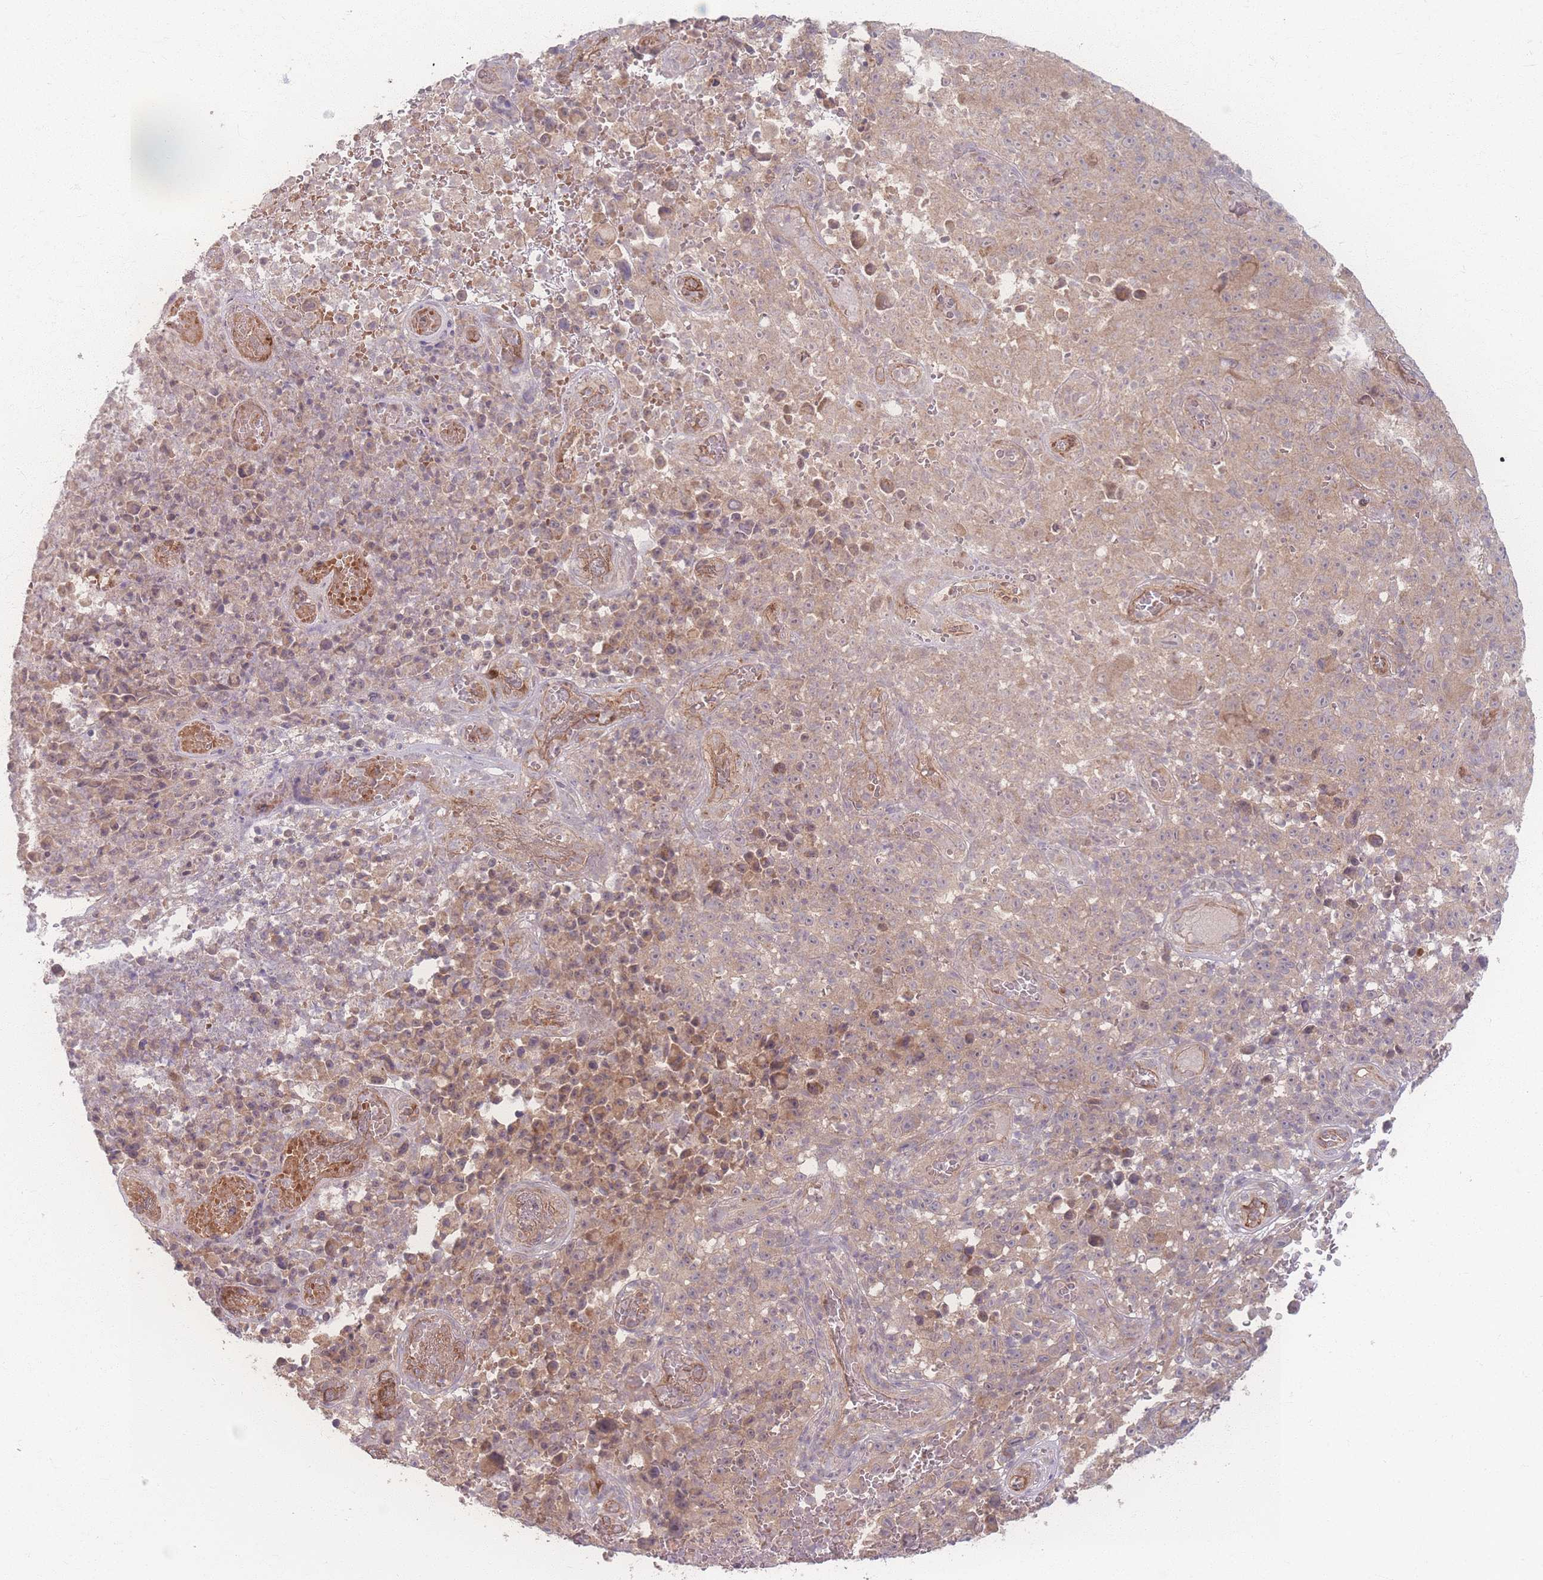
{"staining": {"intensity": "weak", "quantity": ">75%", "location": "cytoplasmic/membranous"}, "tissue": "melanoma", "cell_type": "Tumor cells", "image_type": "cancer", "snomed": [{"axis": "morphology", "description": "Malignant melanoma, NOS"}, {"axis": "topography", "description": "Skin"}], "caption": "A histopathology image of human melanoma stained for a protein reveals weak cytoplasmic/membranous brown staining in tumor cells. (DAB = brown stain, brightfield microscopy at high magnification).", "gene": "INSR", "patient": {"sex": "female", "age": 82}}